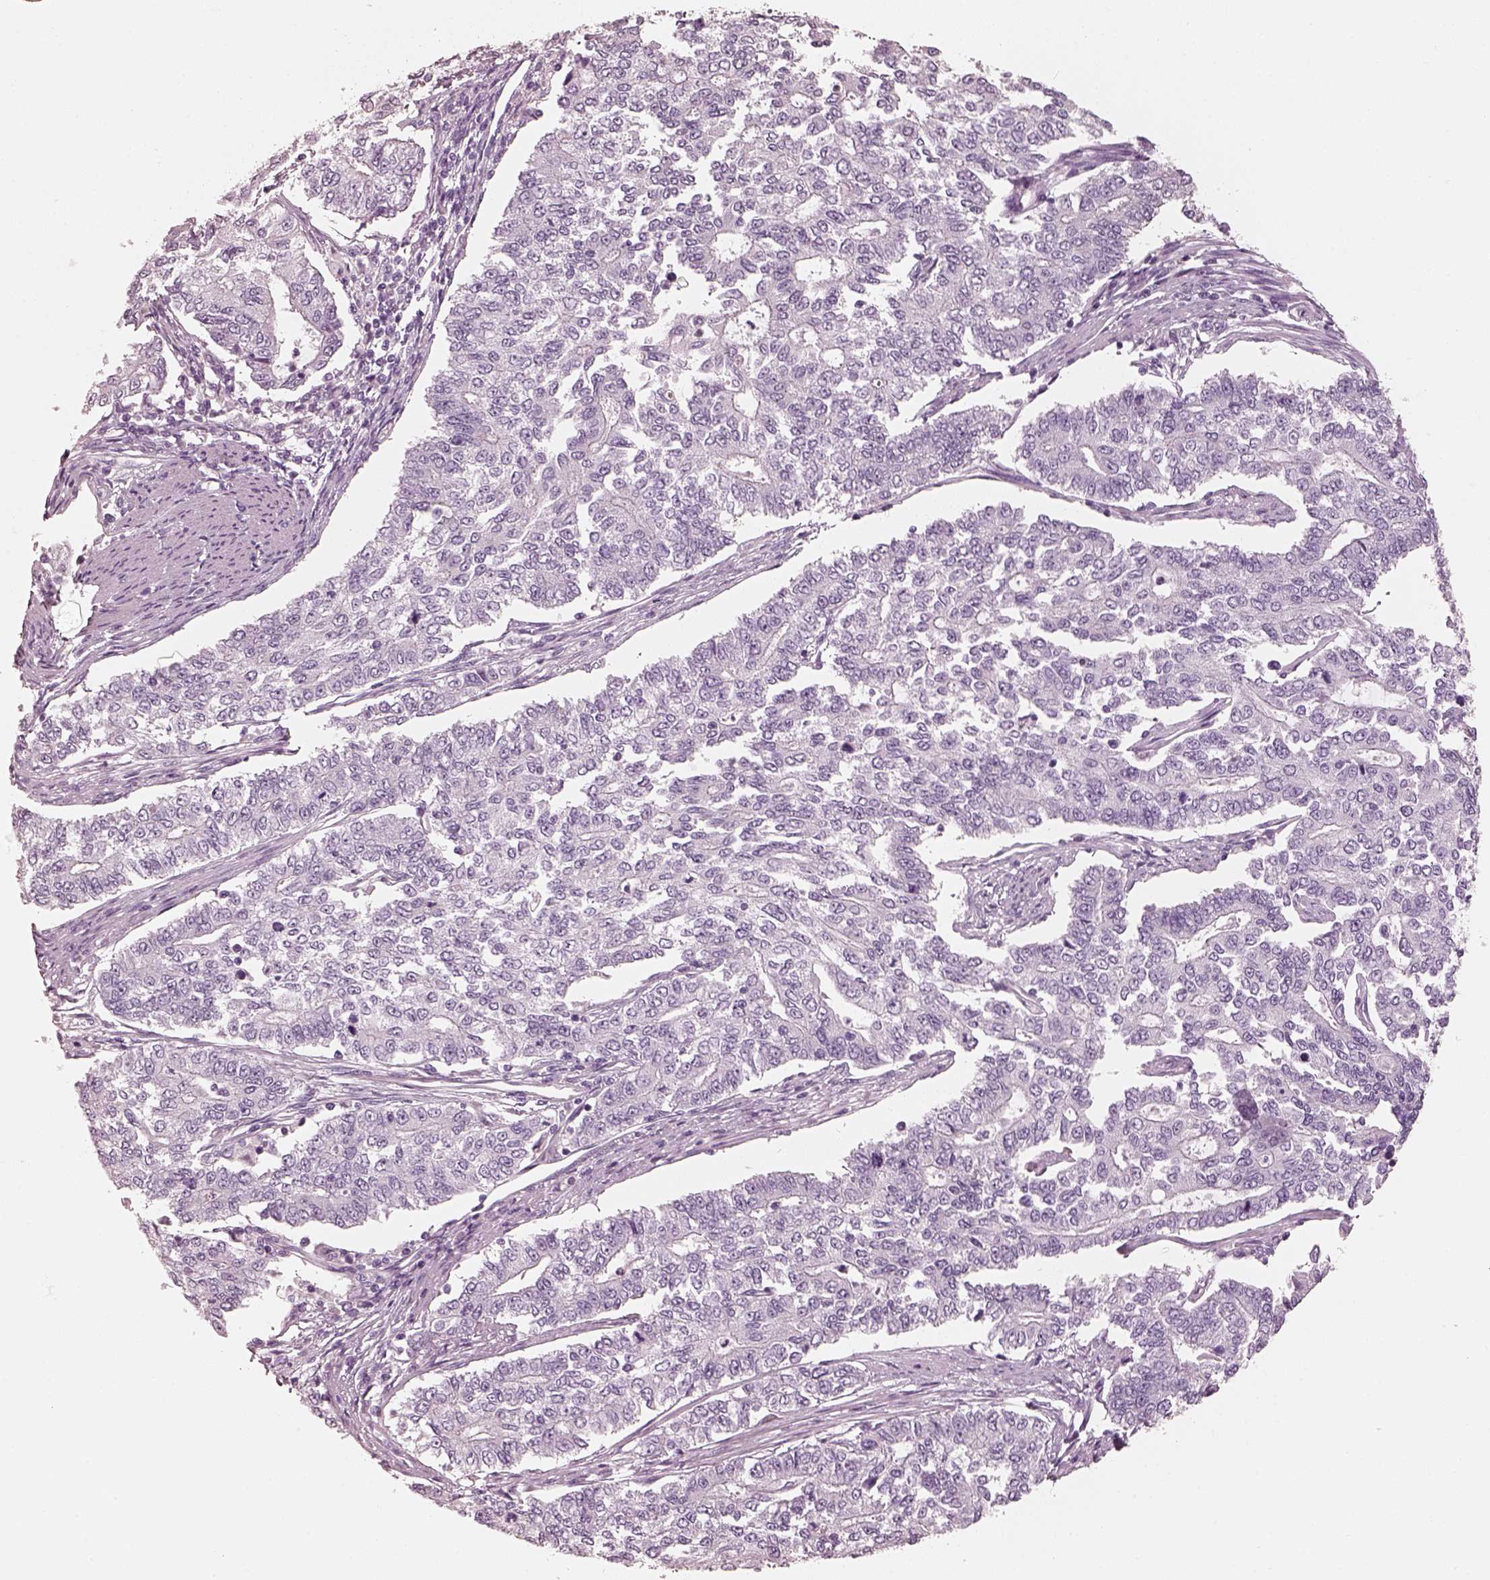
{"staining": {"intensity": "negative", "quantity": "none", "location": "none"}, "tissue": "endometrial cancer", "cell_type": "Tumor cells", "image_type": "cancer", "snomed": [{"axis": "morphology", "description": "Adenocarcinoma, NOS"}, {"axis": "topography", "description": "Uterus"}], "caption": "This is an immunohistochemistry (IHC) micrograph of endometrial cancer (adenocarcinoma). There is no staining in tumor cells.", "gene": "R3HDML", "patient": {"sex": "female", "age": 59}}